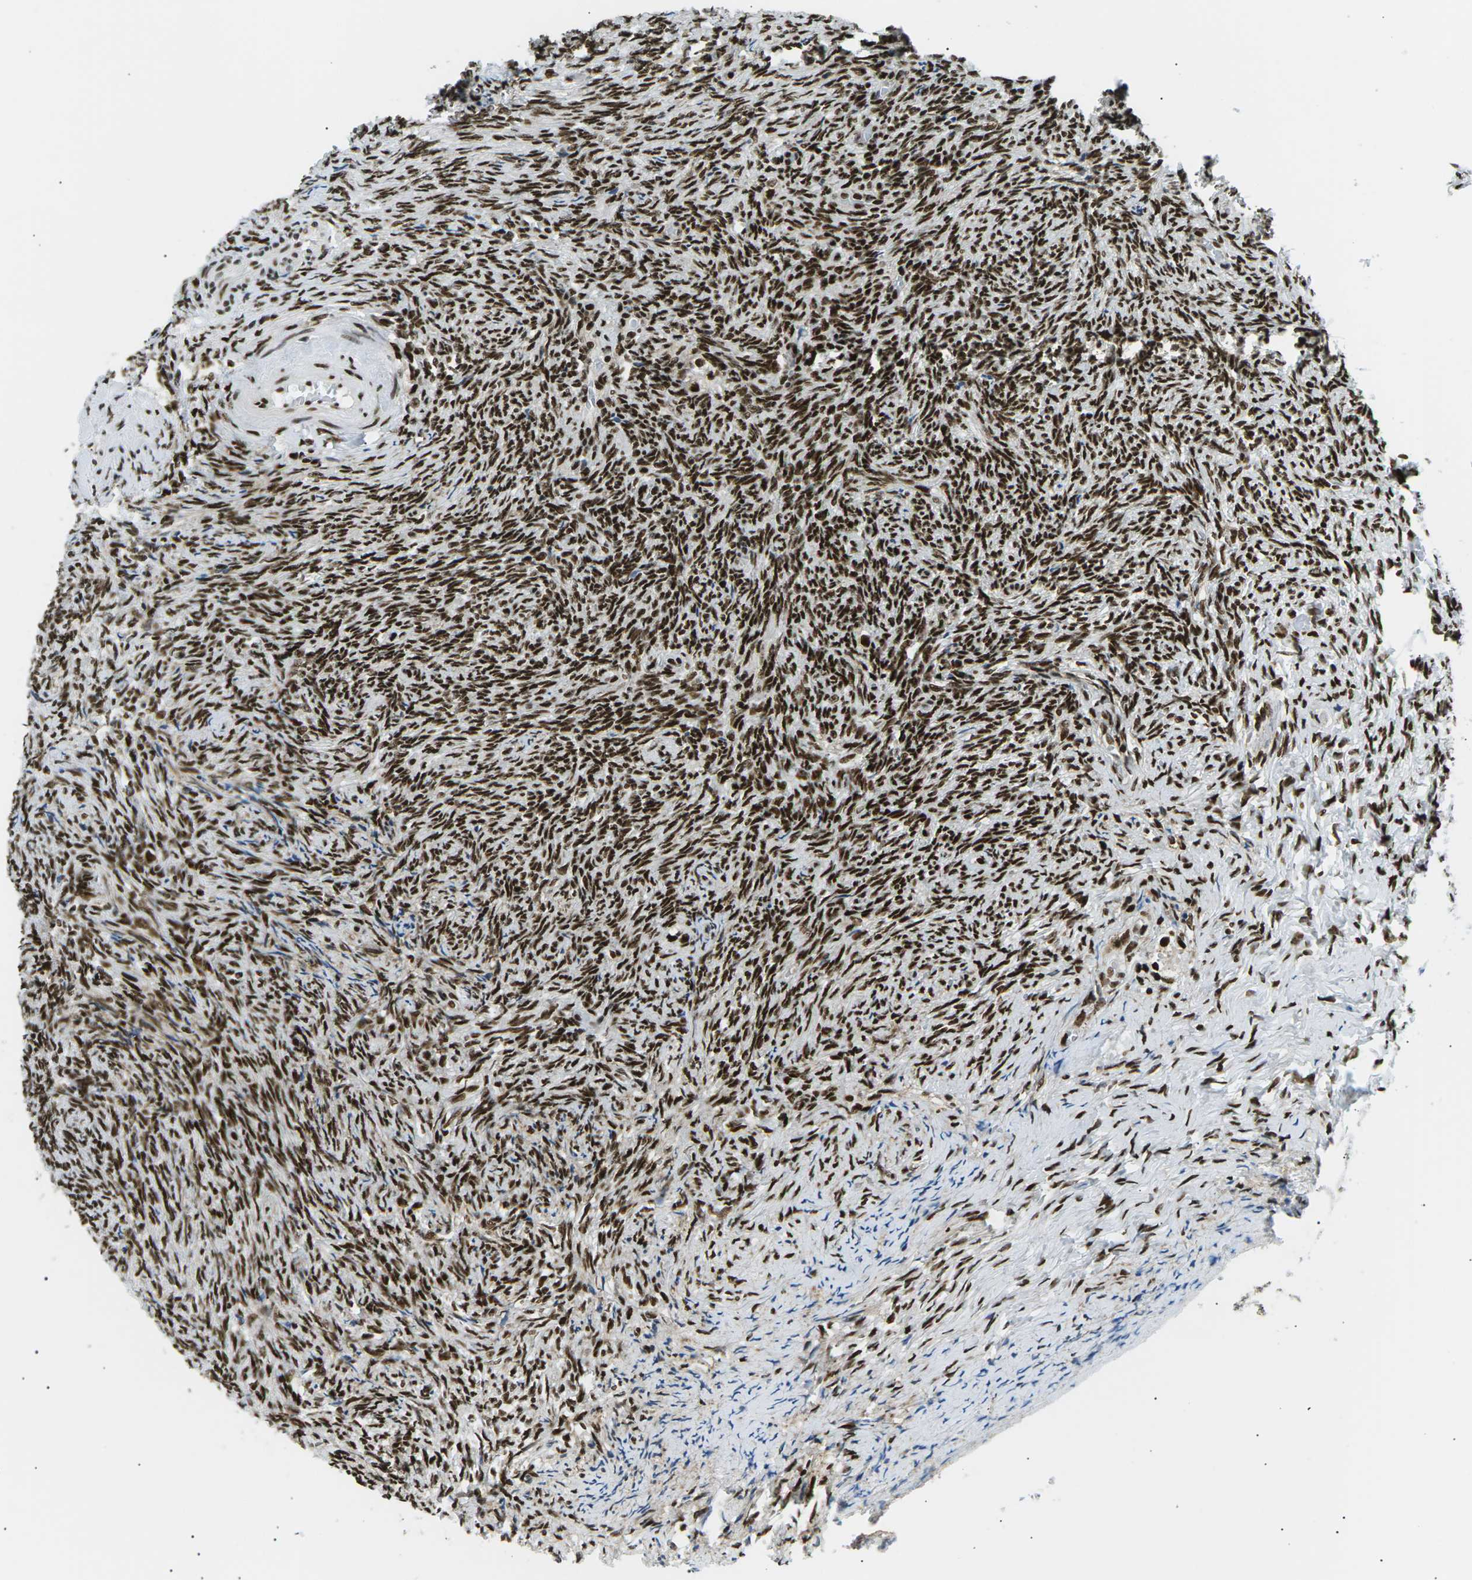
{"staining": {"intensity": "strong", "quantity": ">75%", "location": "cytoplasmic/membranous,nuclear"}, "tissue": "ovary", "cell_type": "Follicle cells", "image_type": "normal", "snomed": [{"axis": "morphology", "description": "Normal tissue, NOS"}, {"axis": "topography", "description": "Ovary"}], "caption": "Protein staining of normal ovary displays strong cytoplasmic/membranous,nuclear positivity in approximately >75% of follicle cells.", "gene": "RPA2", "patient": {"sex": "female", "age": 41}}